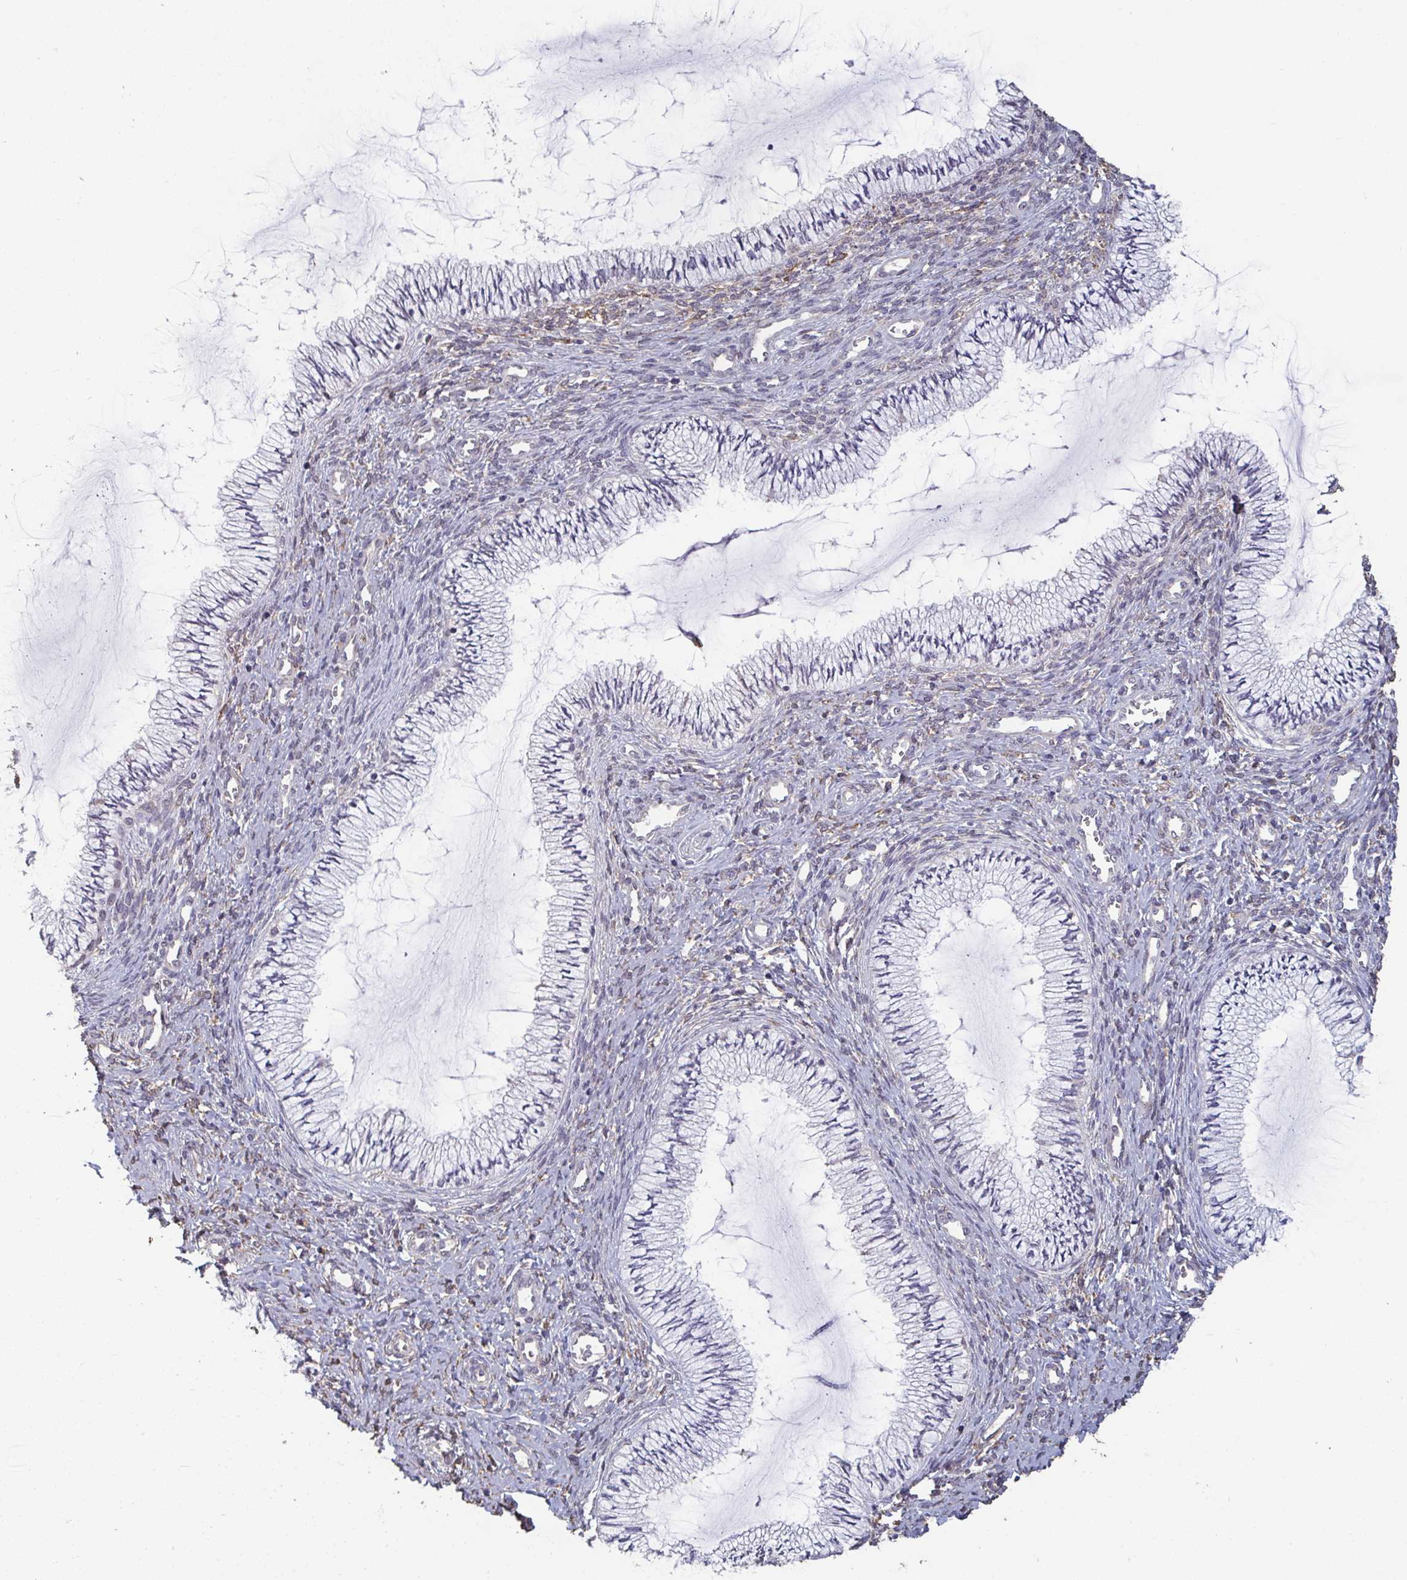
{"staining": {"intensity": "negative", "quantity": "none", "location": "none"}, "tissue": "cervix", "cell_type": "Glandular cells", "image_type": "normal", "snomed": [{"axis": "morphology", "description": "Normal tissue, NOS"}, {"axis": "topography", "description": "Cervix"}], "caption": "Immunohistochemistry (IHC) histopathology image of unremarkable cervix stained for a protein (brown), which shows no staining in glandular cells.", "gene": "LIX1", "patient": {"sex": "female", "age": 24}}